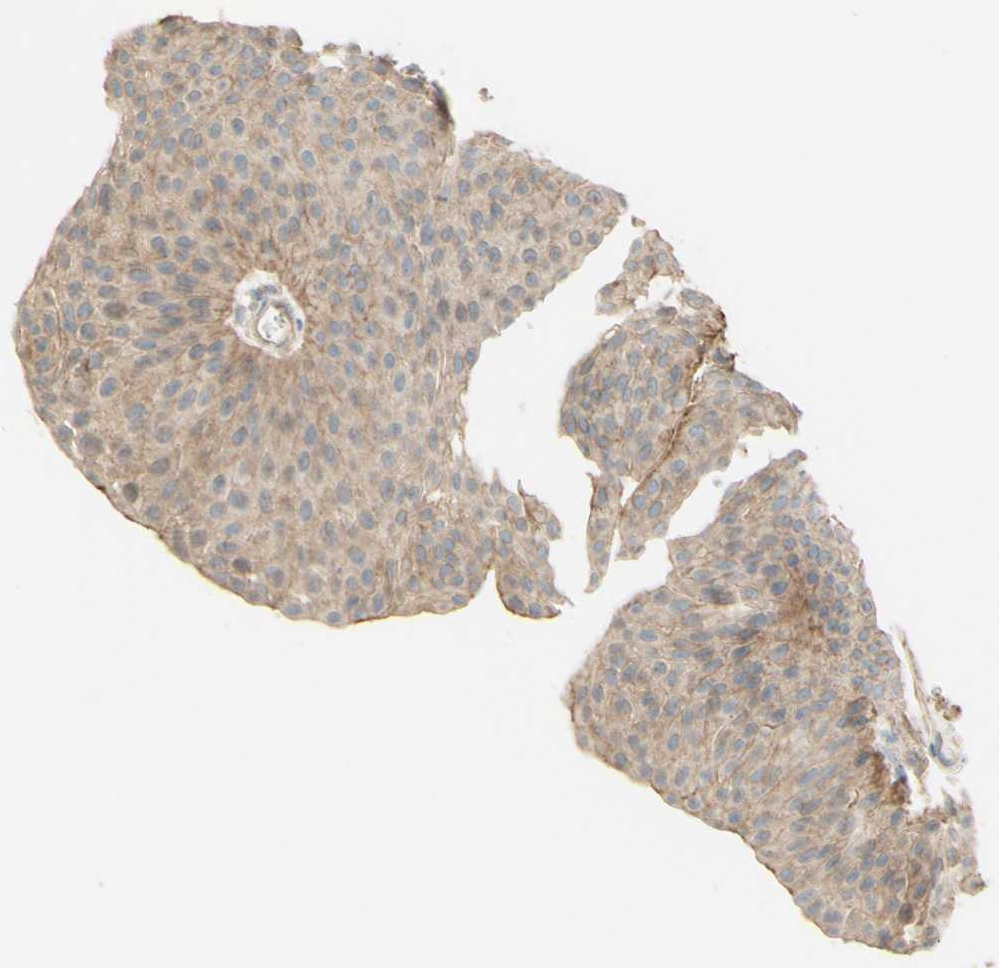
{"staining": {"intensity": "weak", "quantity": ">75%", "location": "cytoplasmic/membranous"}, "tissue": "urothelial cancer", "cell_type": "Tumor cells", "image_type": "cancer", "snomed": [{"axis": "morphology", "description": "Urothelial carcinoma, Low grade"}, {"axis": "topography", "description": "Urinary bladder"}], "caption": "Immunohistochemical staining of urothelial carcinoma (low-grade) demonstrates low levels of weak cytoplasmic/membranous protein positivity in about >75% of tumor cells.", "gene": "RNF149", "patient": {"sex": "female", "age": 60}}